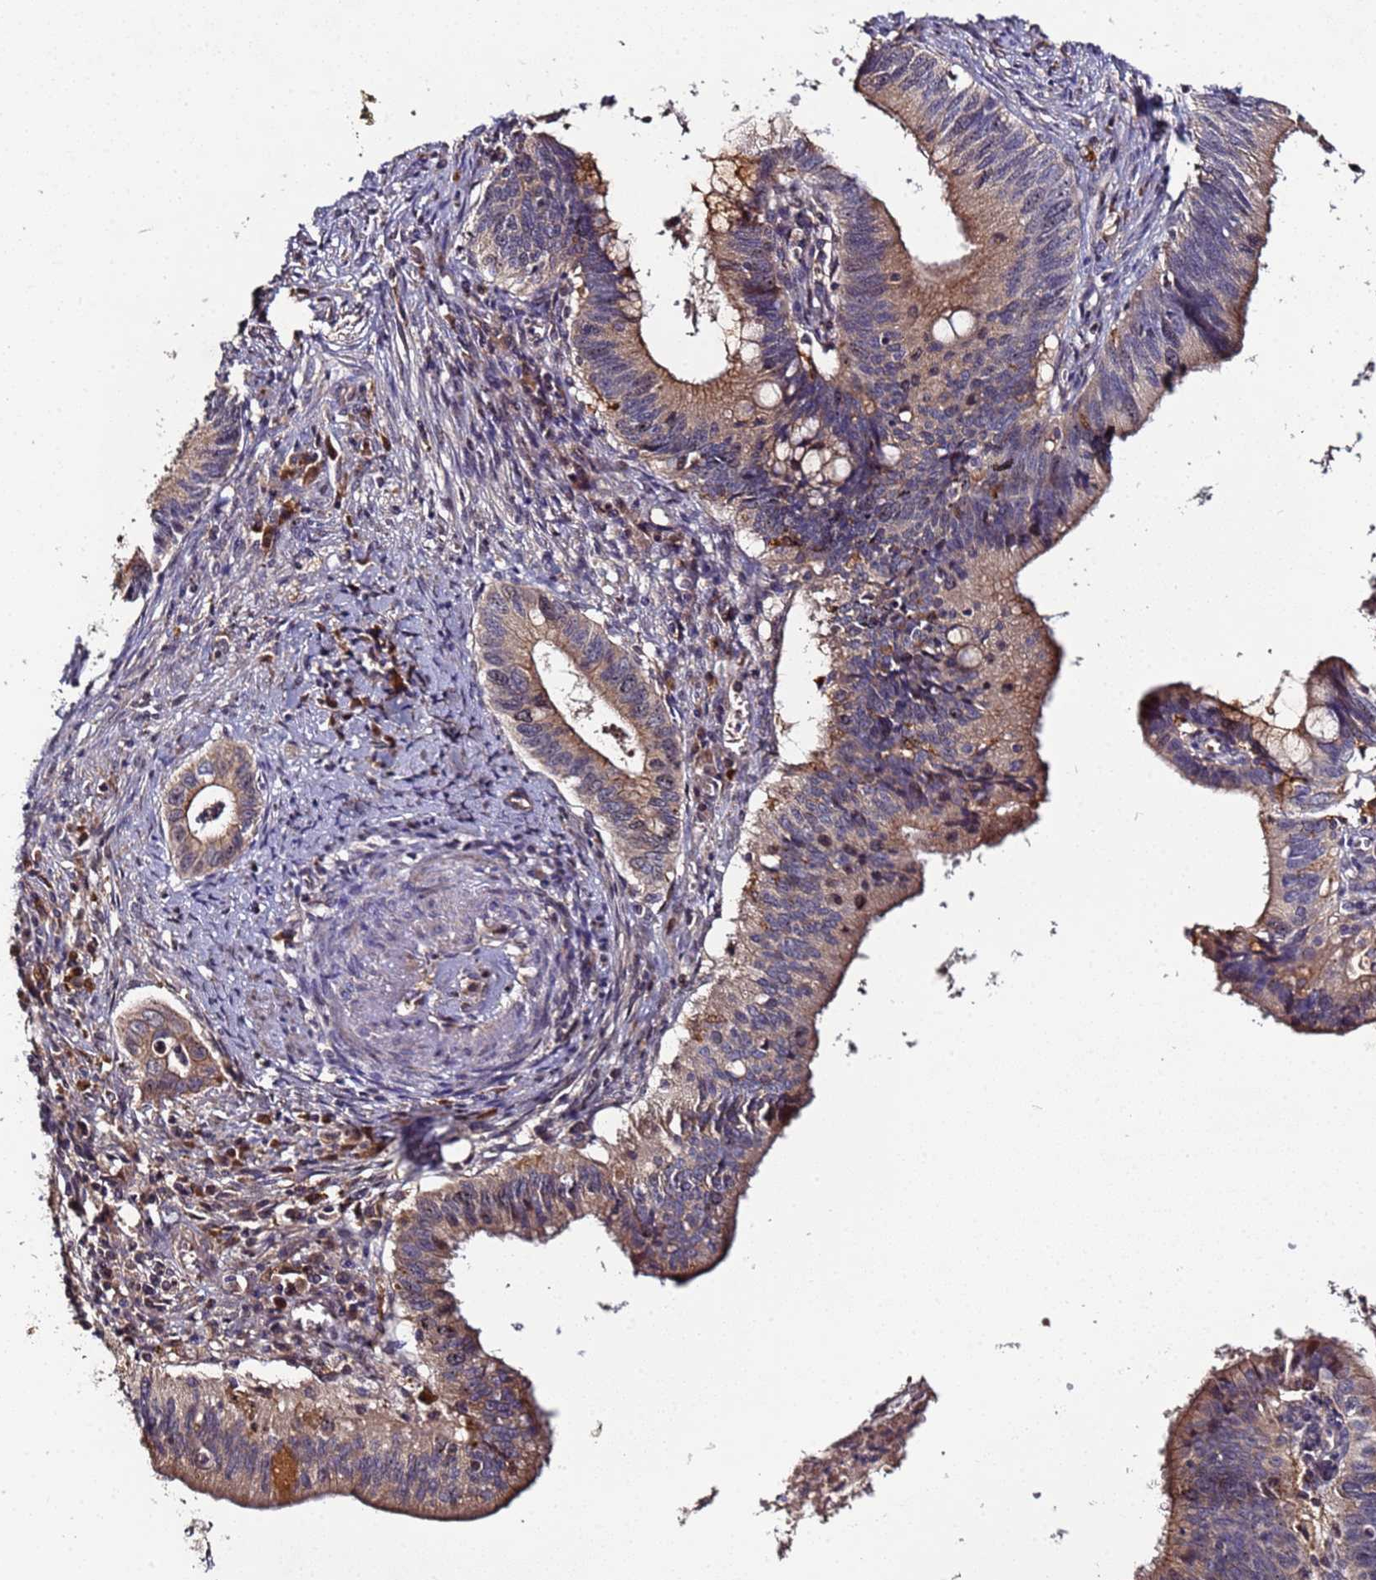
{"staining": {"intensity": "moderate", "quantity": "25%-75%", "location": "cytoplasmic/membranous,nuclear"}, "tissue": "cervical cancer", "cell_type": "Tumor cells", "image_type": "cancer", "snomed": [{"axis": "morphology", "description": "Adenocarcinoma, NOS"}, {"axis": "topography", "description": "Cervix"}], "caption": "Protein expression analysis of human cervical cancer reveals moderate cytoplasmic/membranous and nuclear staining in approximately 25%-75% of tumor cells.", "gene": "OSER1", "patient": {"sex": "female", "age": 42}}